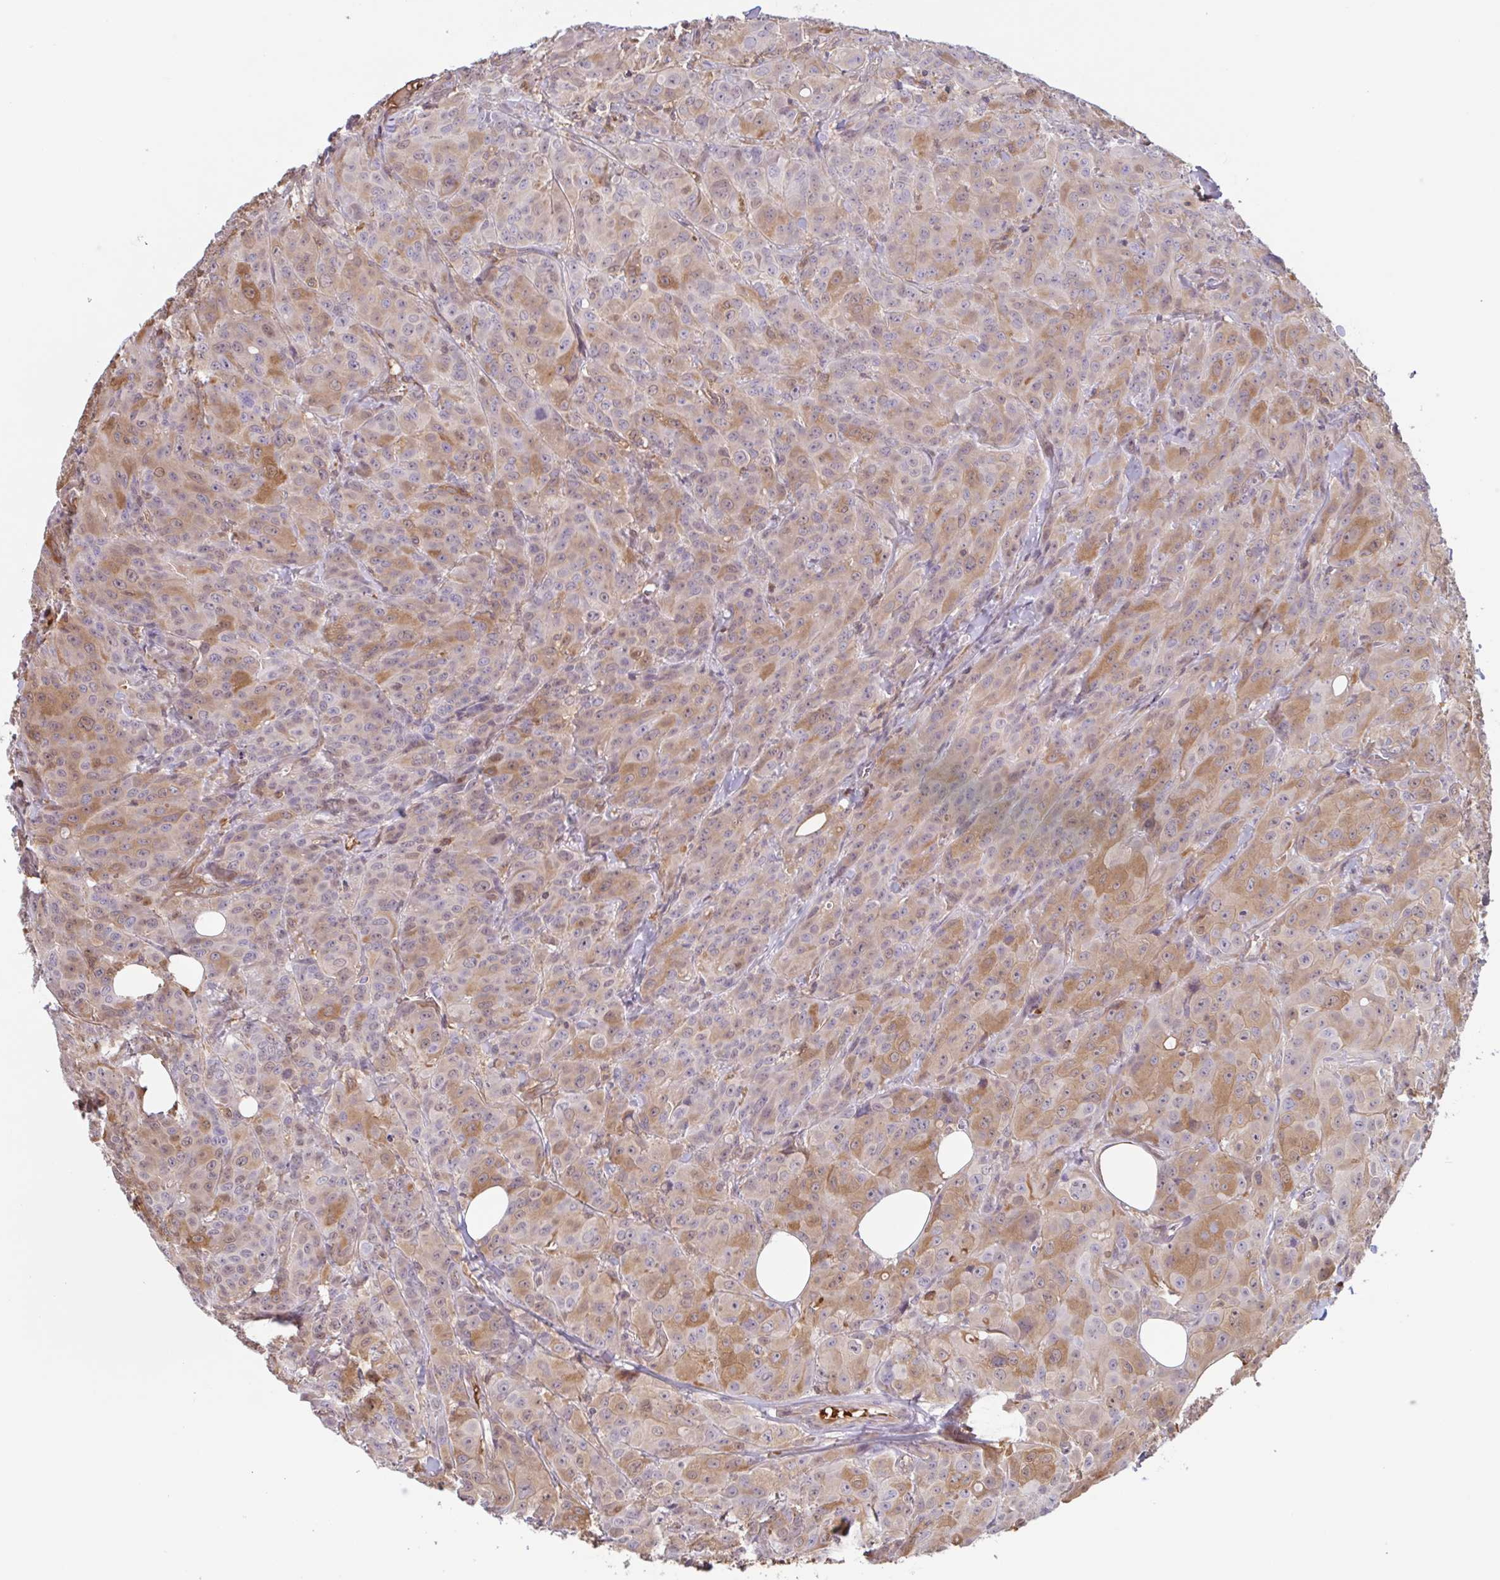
{"staining": {"intensity": "moderate", "quantity": "25%-75%", "location": "cytoplasmic/membranous,nuclear"}, "tissue": "breast cancer", "cell_type": "Tumor cells", "image_type": "cancer", "snomed": [{"axis": "morphology", "description": "Normal tissue, NOS"}, {"axis": "morphology", "description": "Duct carcinoma"}, {"axis": "topography", "description": "Breast"}], "caption": "Breast cancer (invasive ductal carcinoma) stained with immunohistochemistry demonstrates moderate cytoplasmic/membranous and nuclear expression in approximately 25%-75% of tumor cells.", "gene": "OTOP2", "patient": {"sex": "female", "age": 43}}